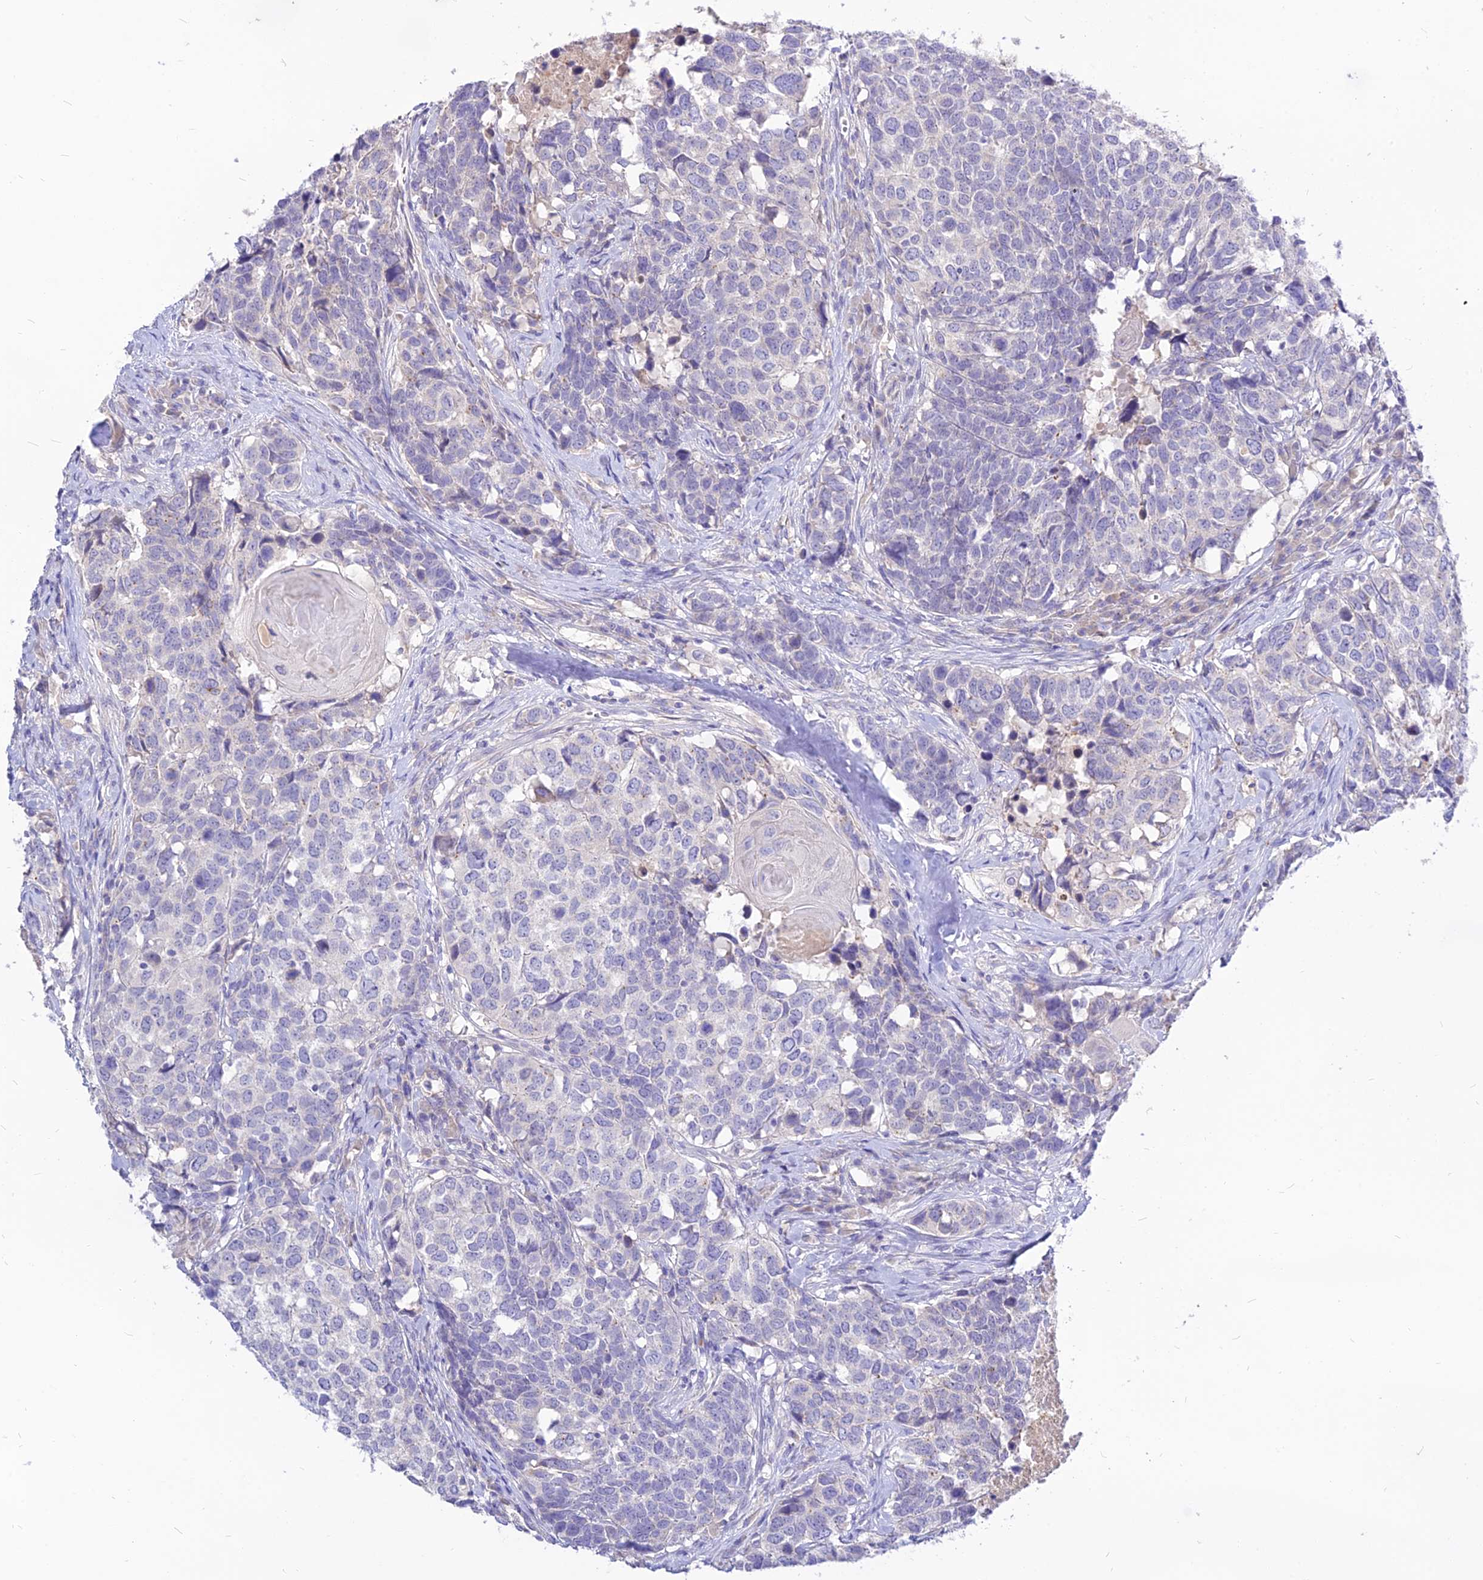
{"staining": {"intensity": "negative", "quantity": "none", "location": "none"}, "tissue": "head and neck cancer", "cell_type": "Tumor cells", "image_type": "cancer", "snomed": [{"axis": "morphology", "description": "Squamous cell carcinoma, NOS"}, {"axis": "topography", "description": "Head-Neck"}], "caption": "DAB immunohistochemical staining of head and neck cancer (squamous cell carcinoma) demonstrates no significant expression in tumor cells.", "gene": "CZIB", "patient": {"sex": "male", "age": 66}}